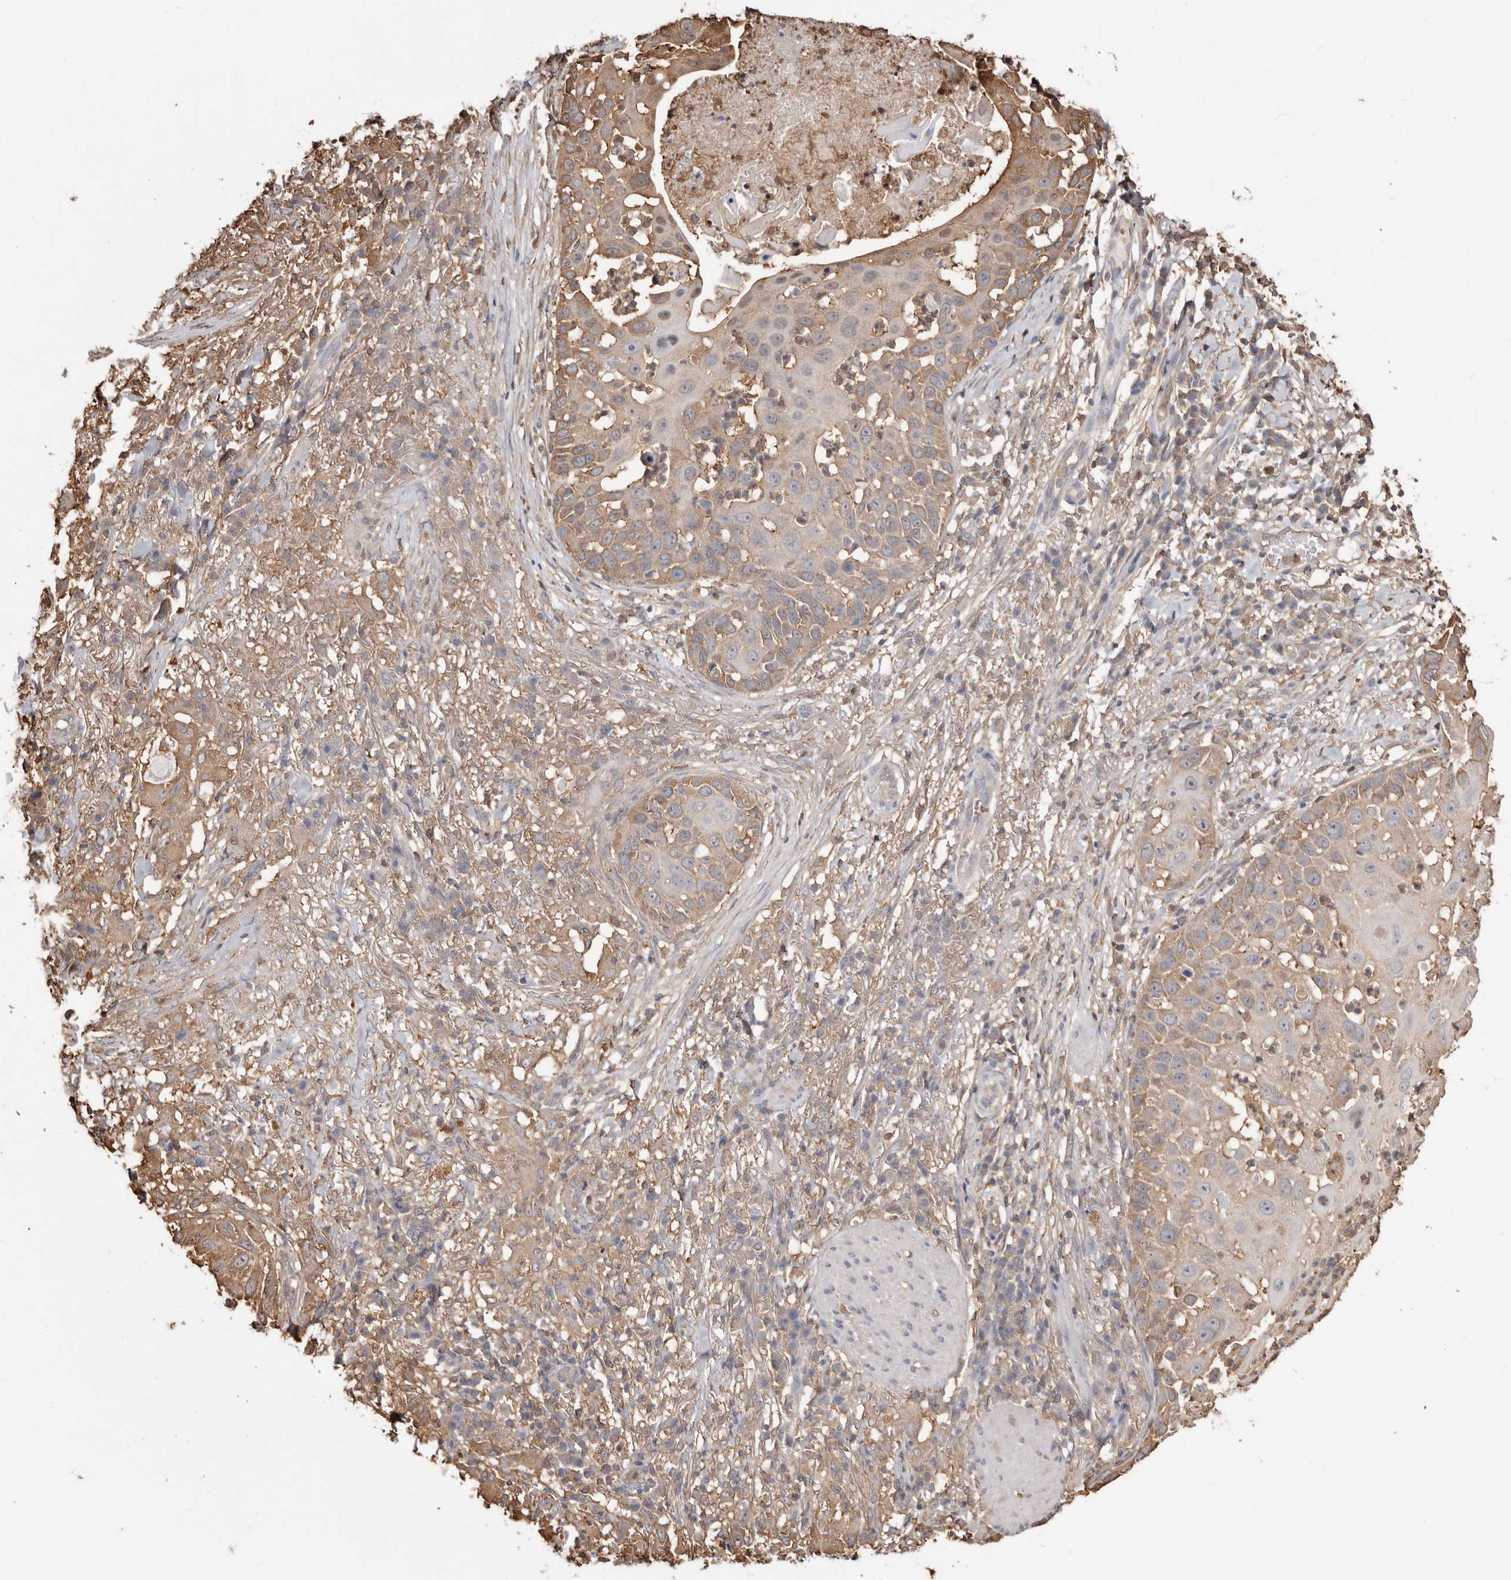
{"staining": {"intensity": "moderate", "quantity": ">75%", "location": "cytoplasmic/membranous"}, "tissue": "skin cancer", "cell_type": "Tumor cells", "image_type": "cancer", "snomed": [{"axis": "morphology", "description": "Squamous cell carcinoma, NOS"}, {"axis": "topography", "description": "Skin"}], "caption": "Immunohistochemistry (IHC) of skin squamous cell carcinoma displays medium levels of moderate cytoplasmic/membranous expression in approximately >75% of tumor cells.", "gene": "PKM", "patient": {"sex": "female", "age": 44}}